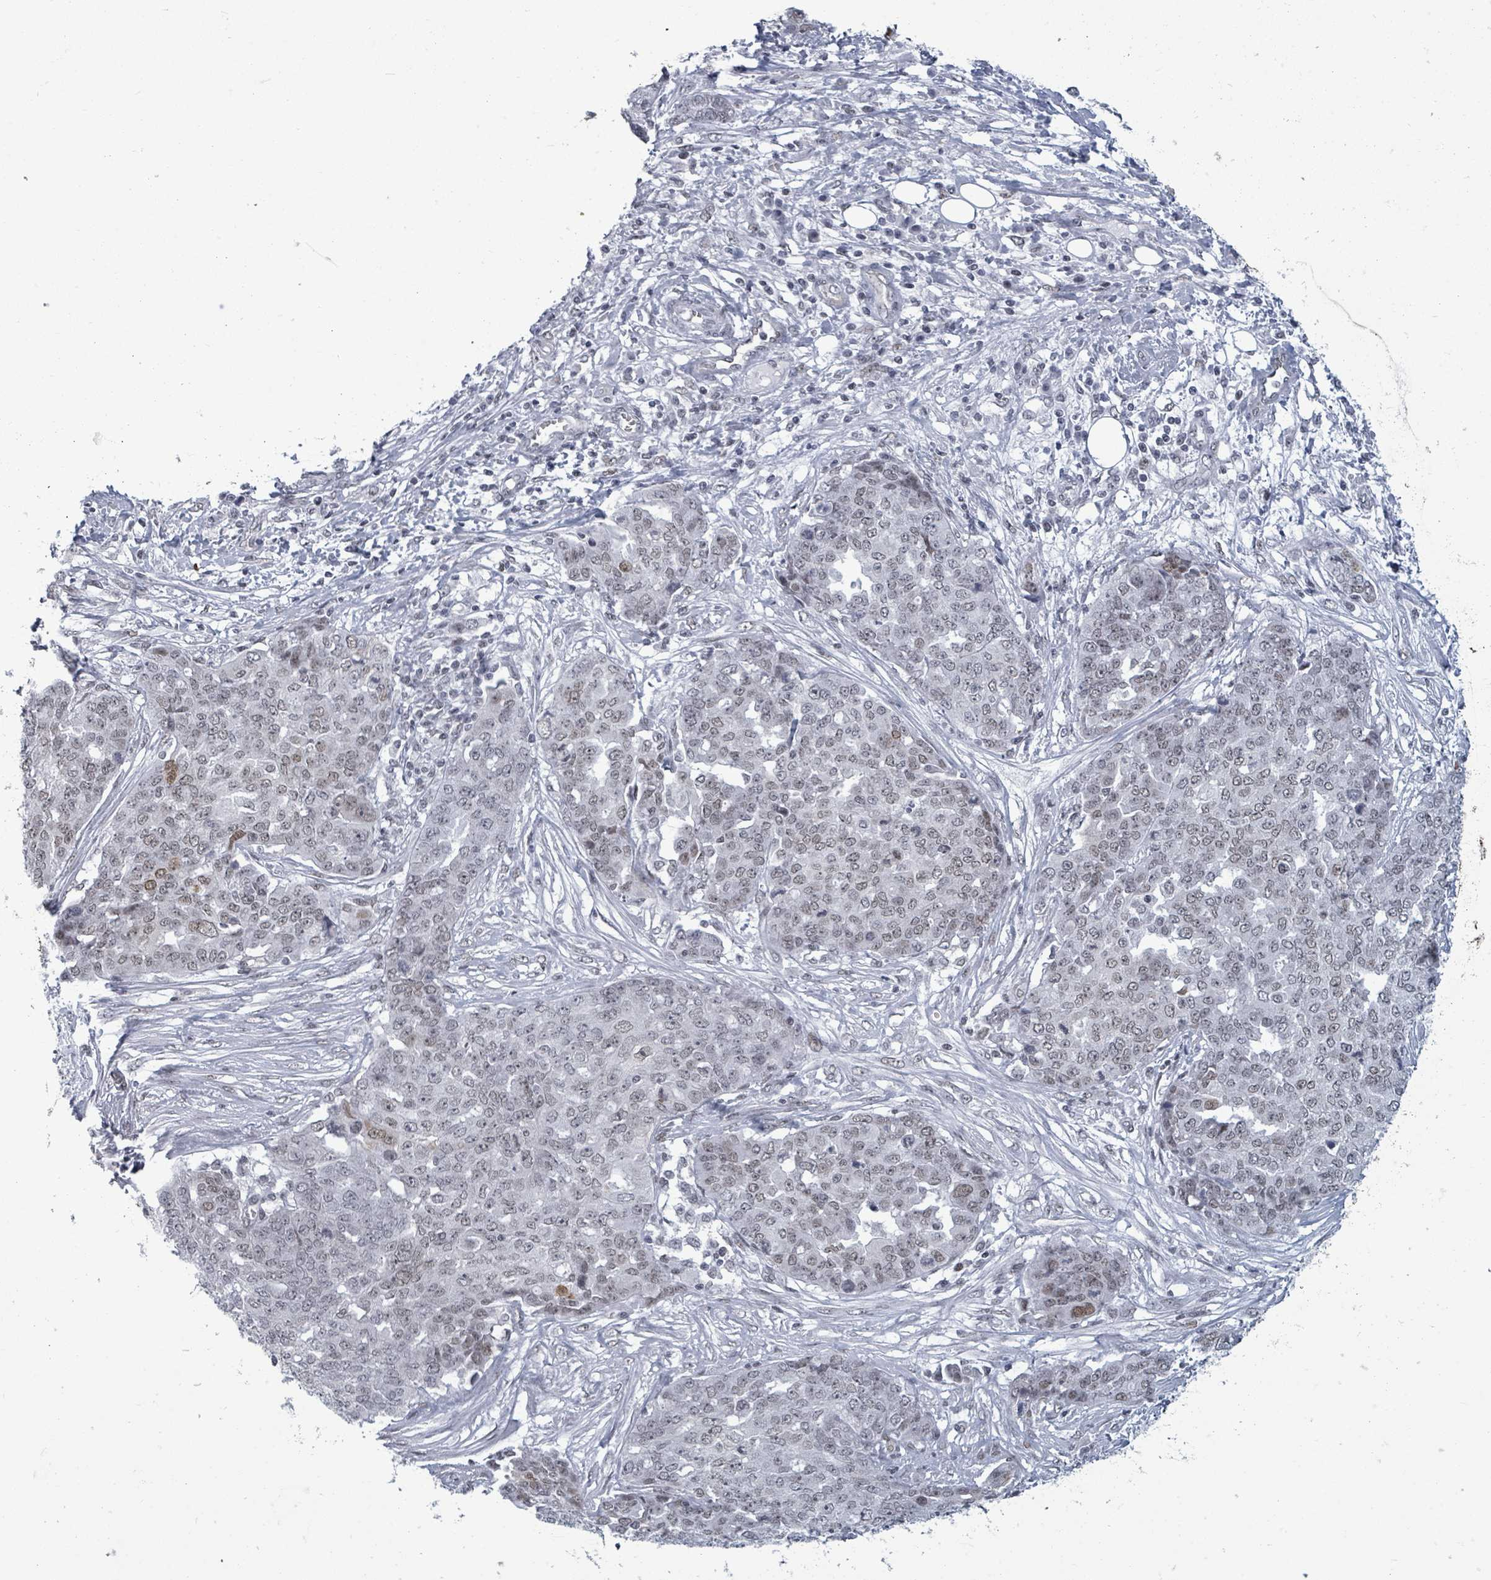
{"staining": {"intensity": "weak", "quantity": "<25%", "location": "nuclear"}, "tissue": "ovarian cancer", "cell_type": "Tumor cells", "image_type": "cancer", "snomed": [{"axis": "morphology", "description": "Cystadenocarcinoma, serous, NOS"}, {"axis": "topography", "description": "Soft tissue"}, {"axis": "topography", "description": "Ovary"}], "caption": "This is an IHC histopathology image of human ovarian cancer. There is no positivity in tumor cells.", "gene": "ERCC5", "patient": {"sex": "female", "age": 57}}